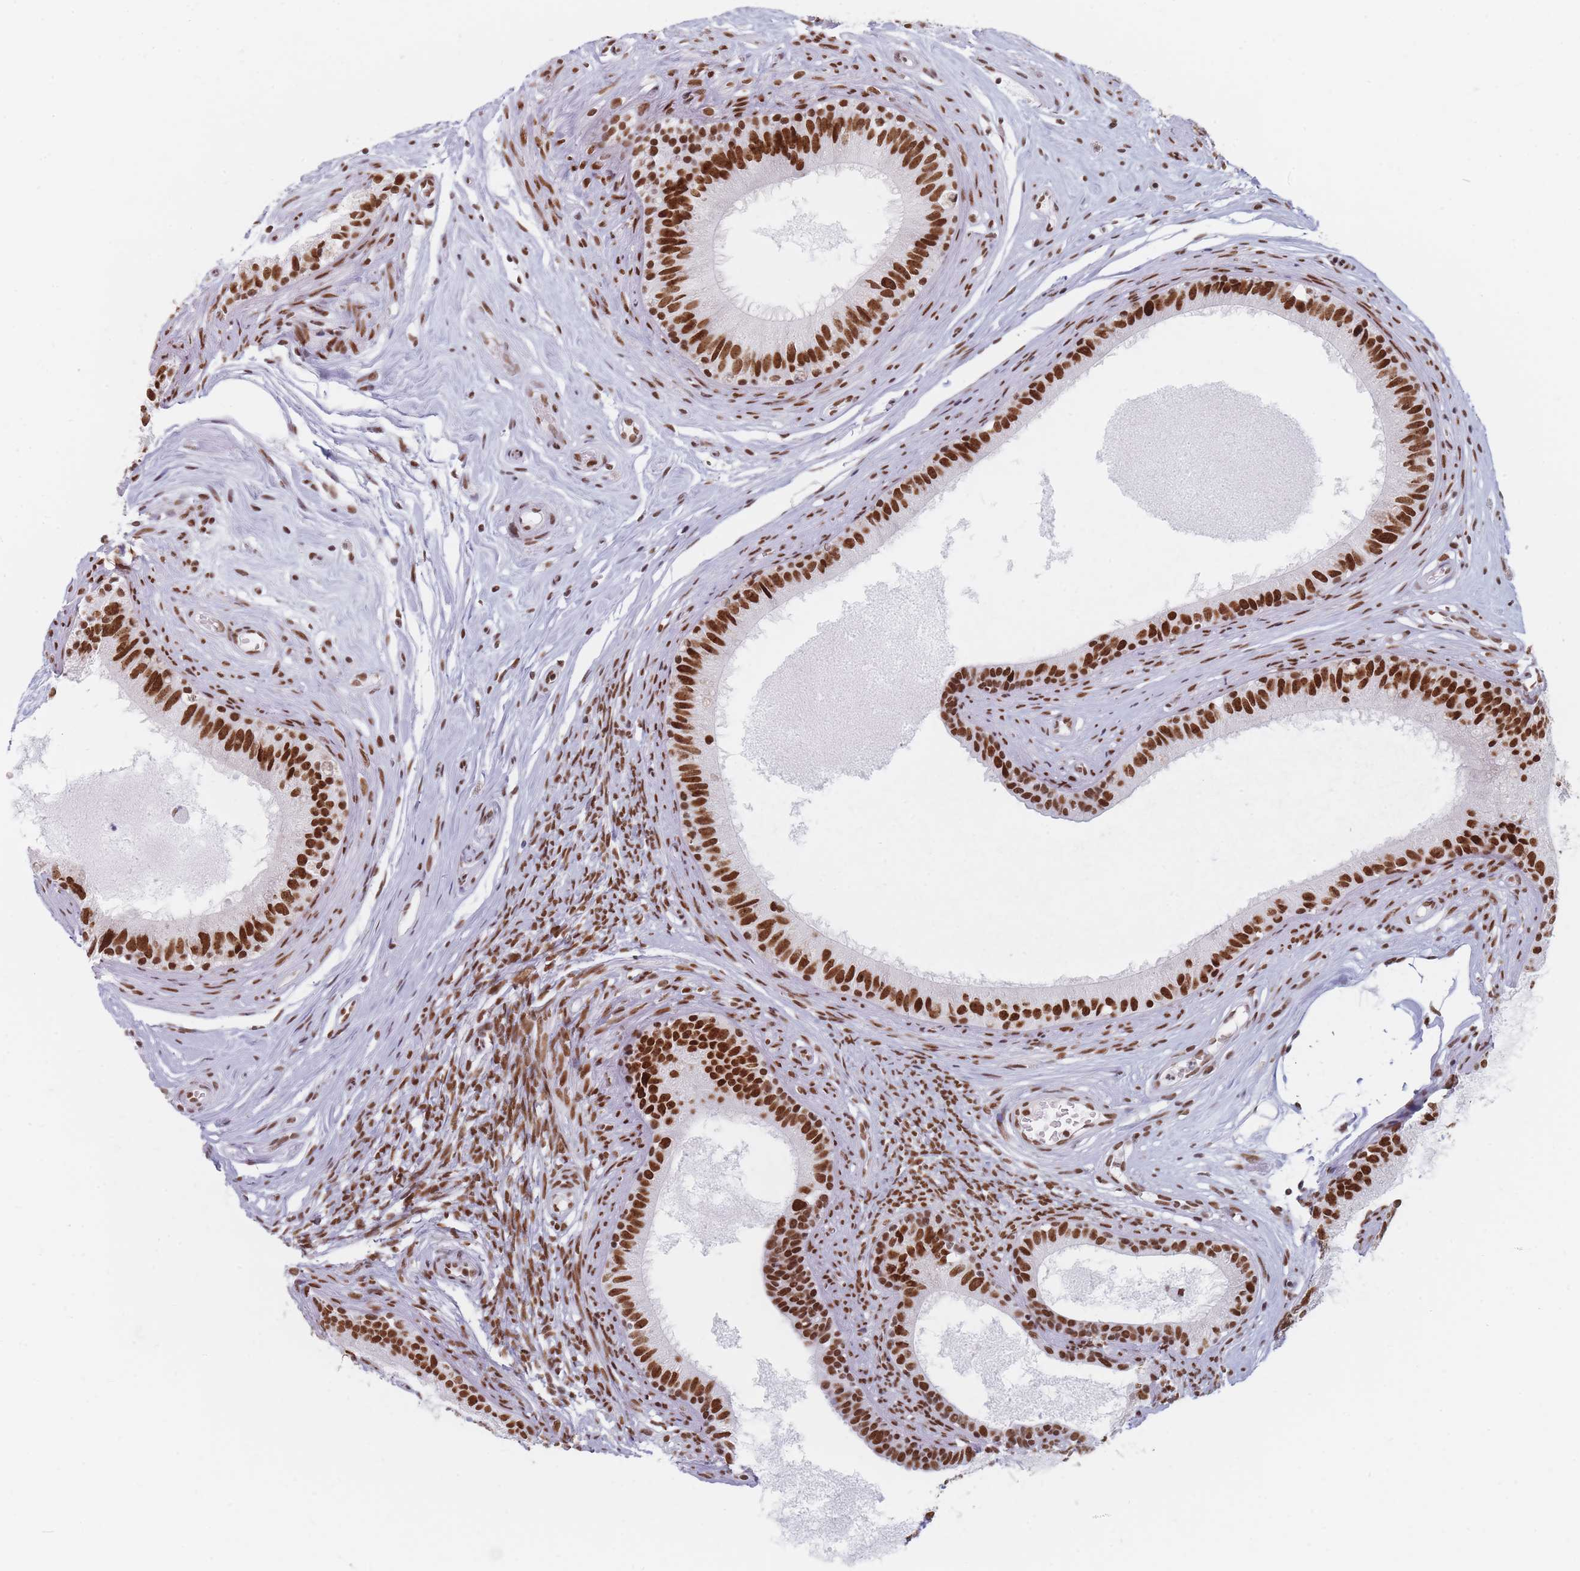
{"staining": {"intensity": "strong", "quantity": ">75%", "location": "nuclear"}, "tissue": "epididymis", "cell_type": "Glandular cells", "image_type": "normal", "snomed": [{"axis": "morphology", "description": "Normal tissue, NOS"}, {"axis": "topography", "description": "Epididymis"}], "caption": "The image reveals immunohistochemical staining of benign epididymis. There is strong nuclear positivity is present in approximately >75% of glandular cells.", "gene": "SAFB2", "patient": {"sex": "male", "age": 74}}